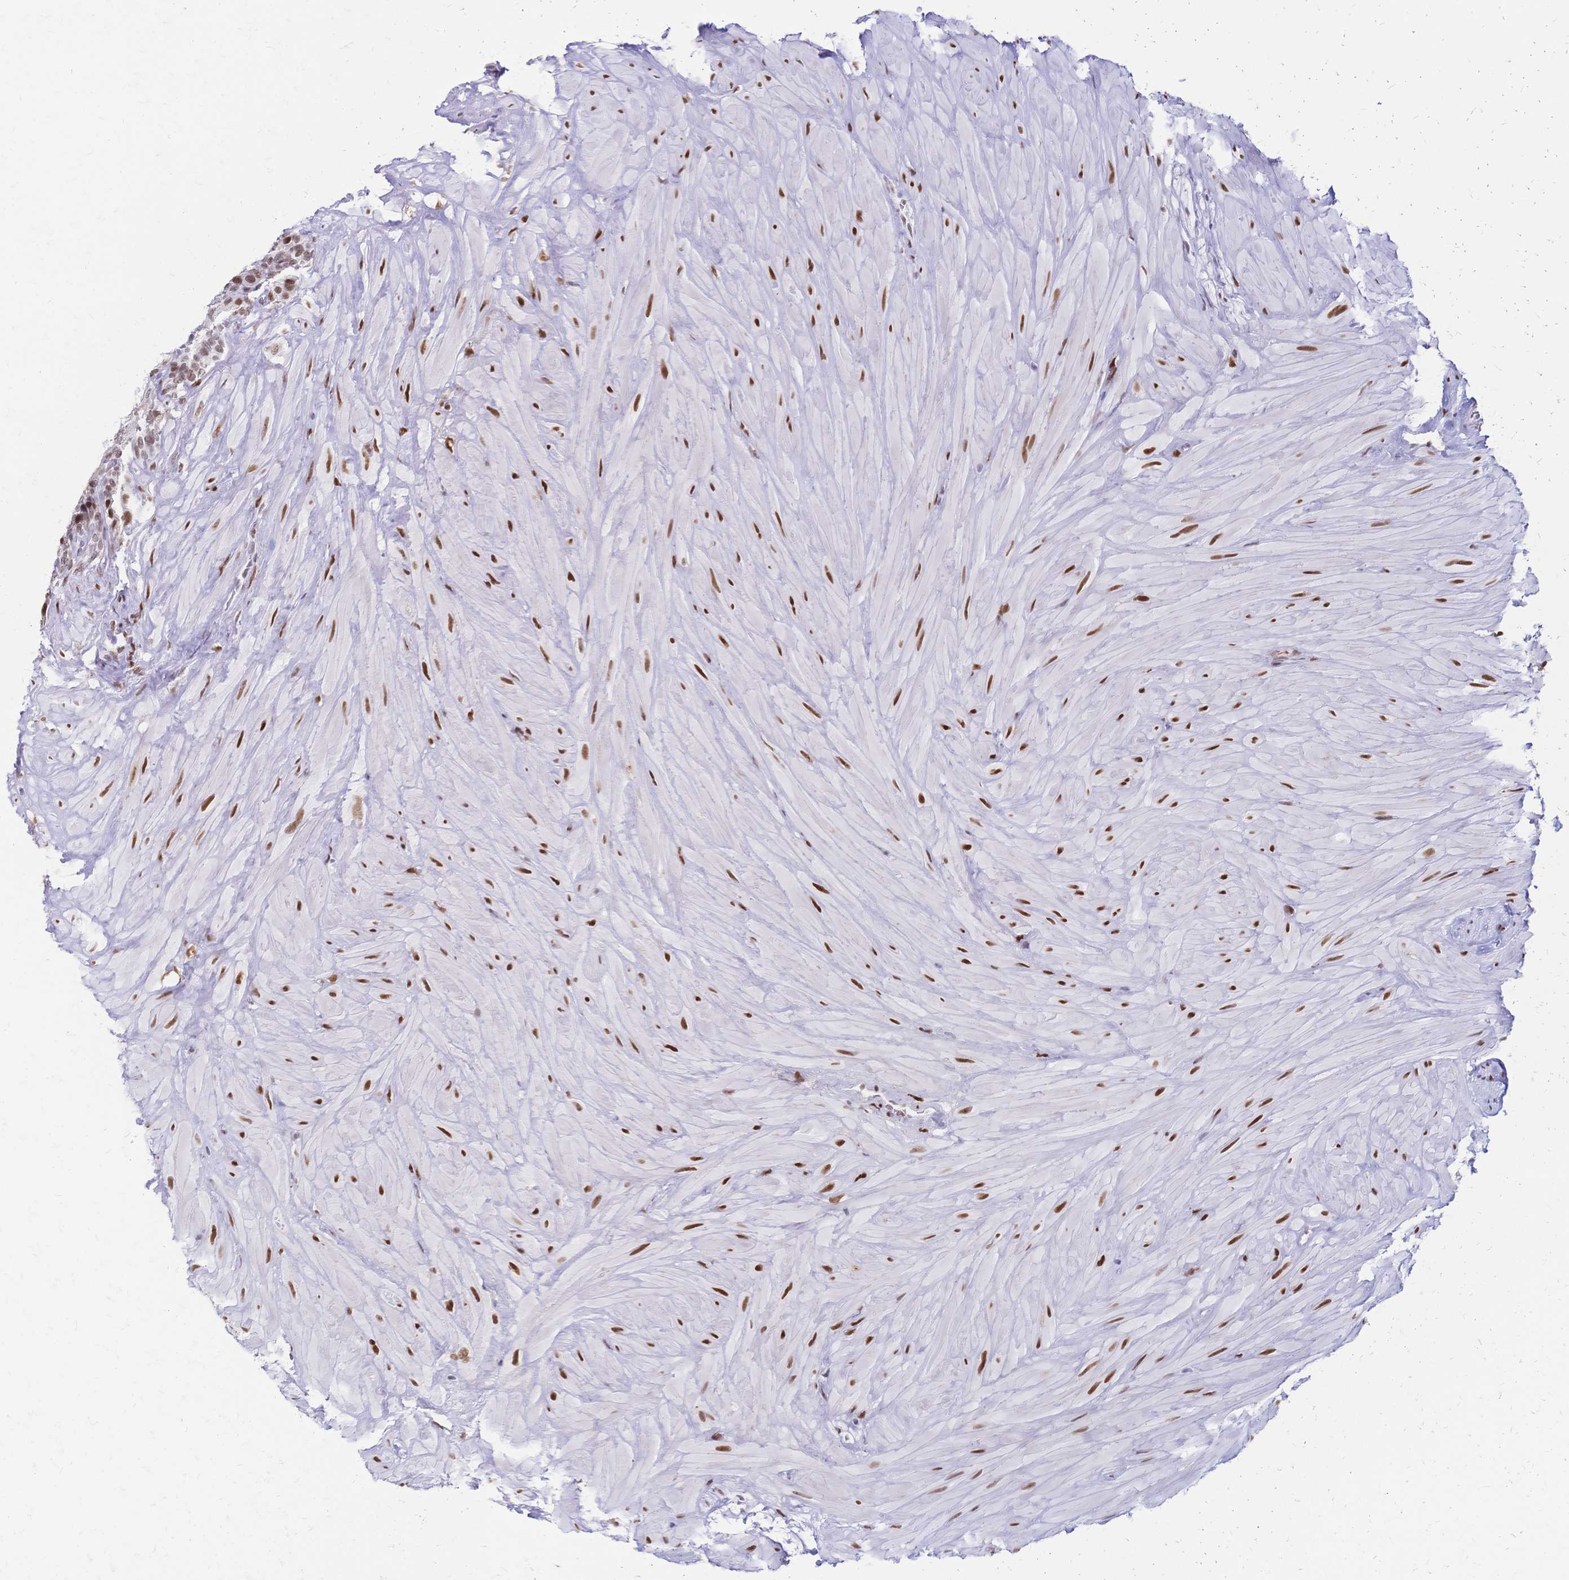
{"staining": {"intensity": "moderate", "quantity": "25%-75%", "location": "nuclear"}, "tissue": "seminal vesicle", "cell_type": "Glandular cells", "image_type": "normal", "snomed": [{"axis": "morphology", "description": "Normal tissue, NOS"}, {"axis": "topography", "description": "Seminal veicle"}], "caption": "A micrograph of seminal vesicle stained for a protein demonstrates moderate nuclear brown staining in glandular cells.", "gene": "NFIC", "patient": {"sex": "male", "age": 60}}